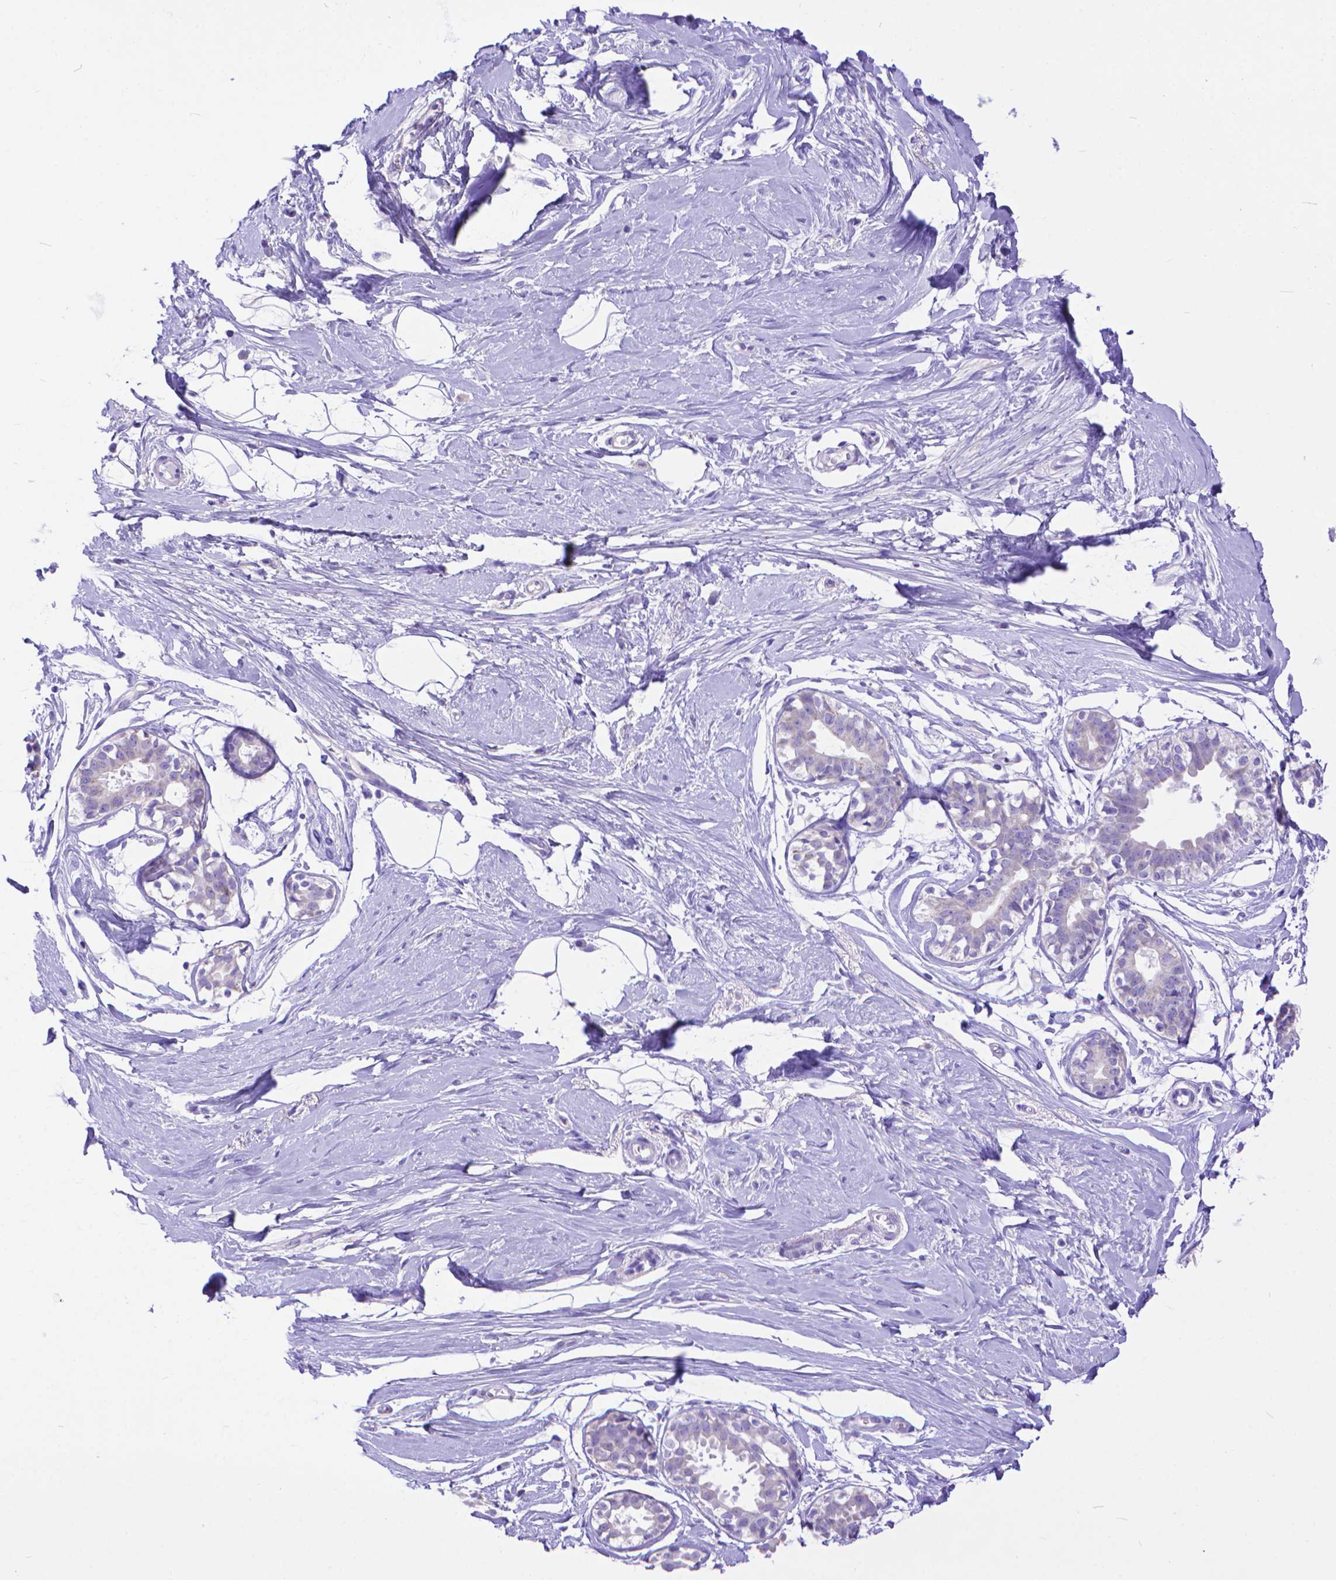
{"staining": {"intensity": "negative", "quantity": "none", "location": "none"}, "tissue": "breast", "cell_type": "Adipocytes", "image_type": "normal", "snomed": [{"axis": "morphology", "description": "Normal tissue, NOS"}, {"axis": "topography", "description": "Breast"}], "caption": "A high-resolution photomicrograph shows IHC staining of unremarkable breast, which reveals no significant expression in adipocytes.", "gene": "DHRS2", "patient": {"sex": "female", "age": 49}}